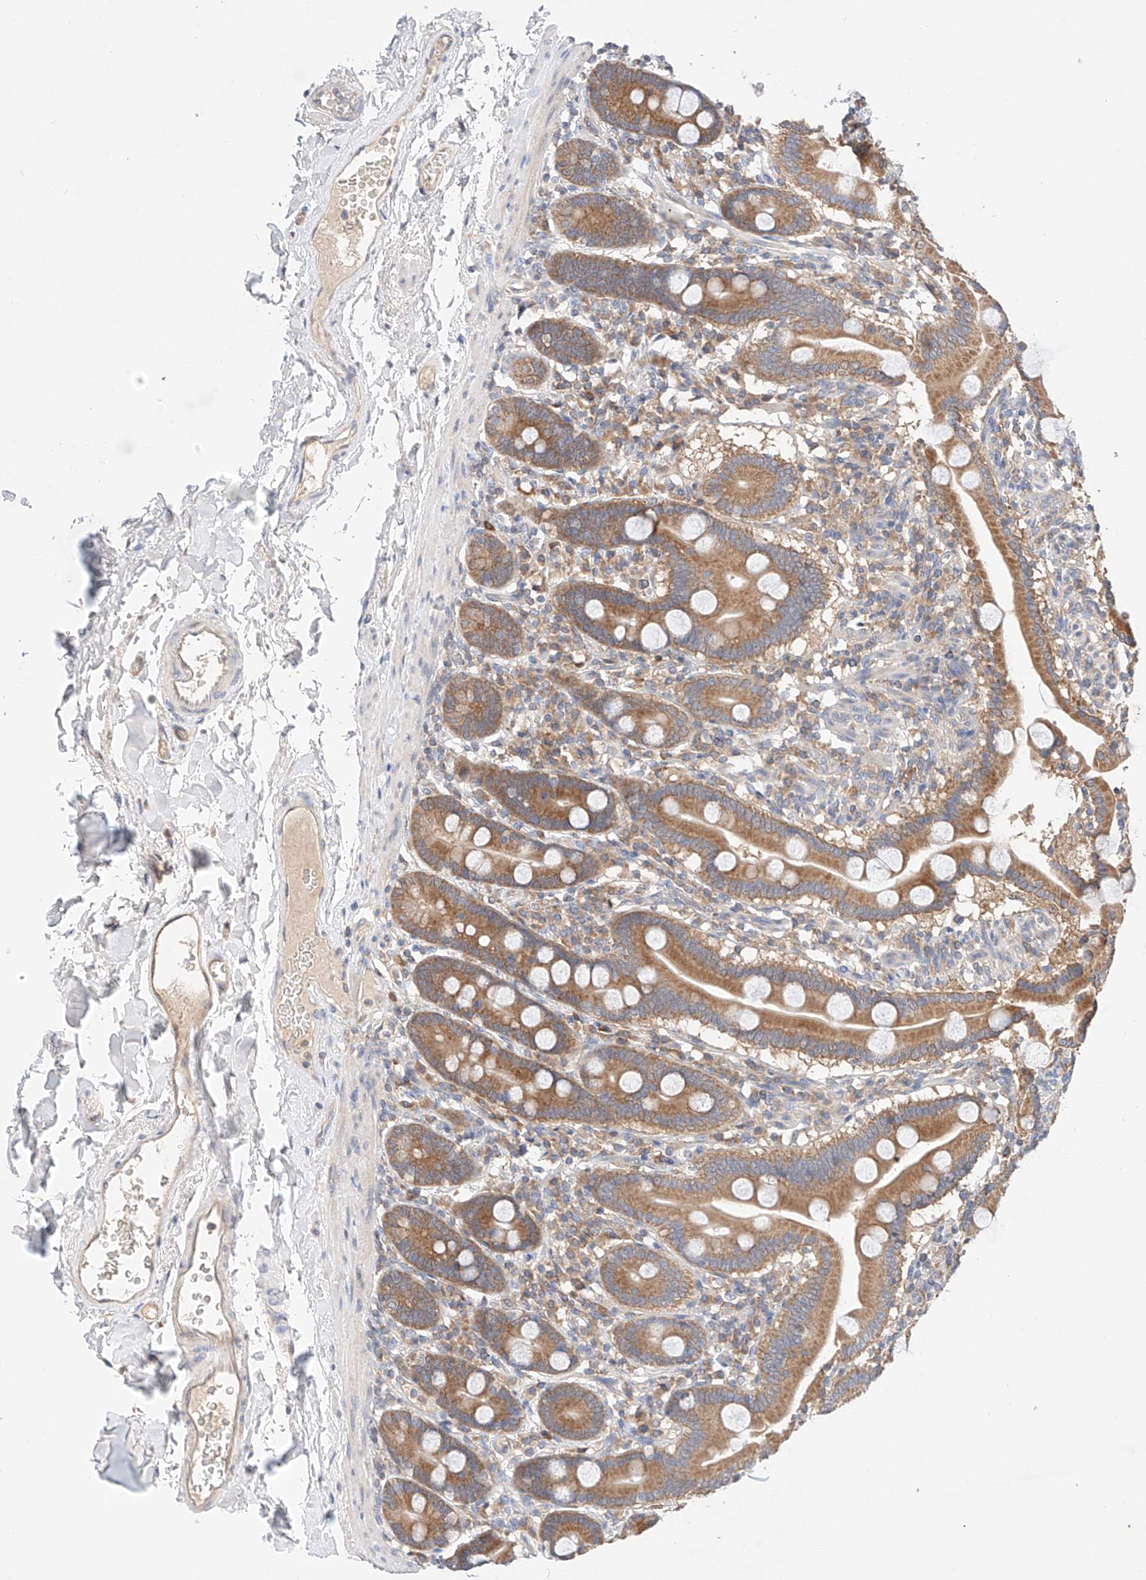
{"staining": {"intensity": "moderate", "quantity": ">75%", "location": "cytoplasmic/membranous"}, "tissue": "duodenum", "cell_type": "Glandular cells", "image_type": "normal", "snomed": [{"axis": "morphology", "description": "Normal tissue, NOS"}, {"axis": "topography", "description": "Duodenum"}], "caption": "Protein staining of normal duodenum displays moderate cytoplasmic/membranous staining in about >75% of glandular cells.", "gene": "C6orf118", "patient": {"sex": "male", "age": 55}}